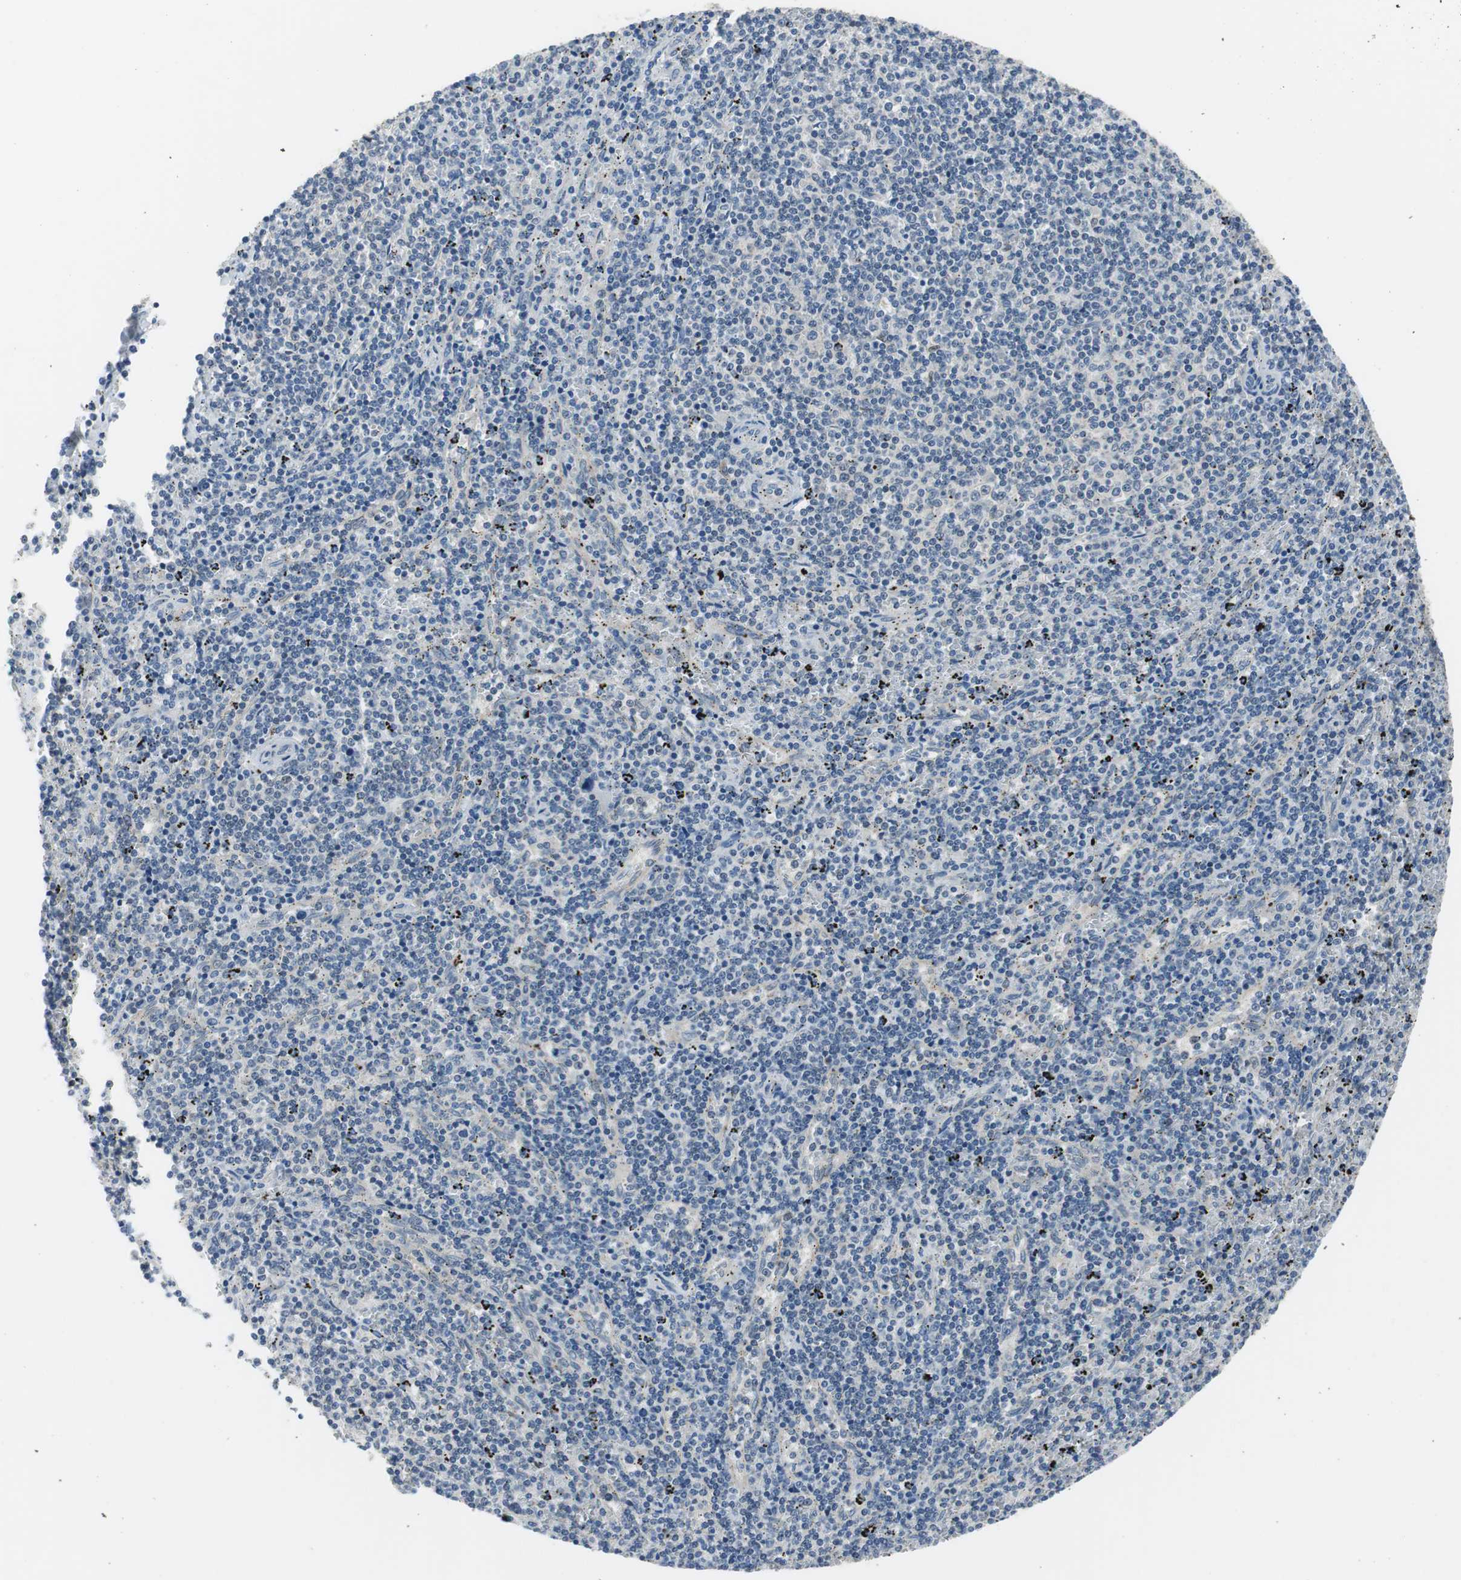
{"staining": {"intensity": "negative", "quantity": "none", "location": "none"}, "tissue": "lymphoma", "cell_type": "Tumor cells", "image_type": "cancer", "snomed": [{"axis": "morphology", "description": "Malignant lymphoma, non-Hodgkin's type, Low grade"}, {"axis": "topography", "description": "Spleen"}], "caption": "Immunohistochemical staining of malignant lymphoma, non-Hodgkin's type (low-grade) demonstrates no significant staining in tumor cells.", "gene": "PLAA", "patient": {"sex": "female", "age": 50}}